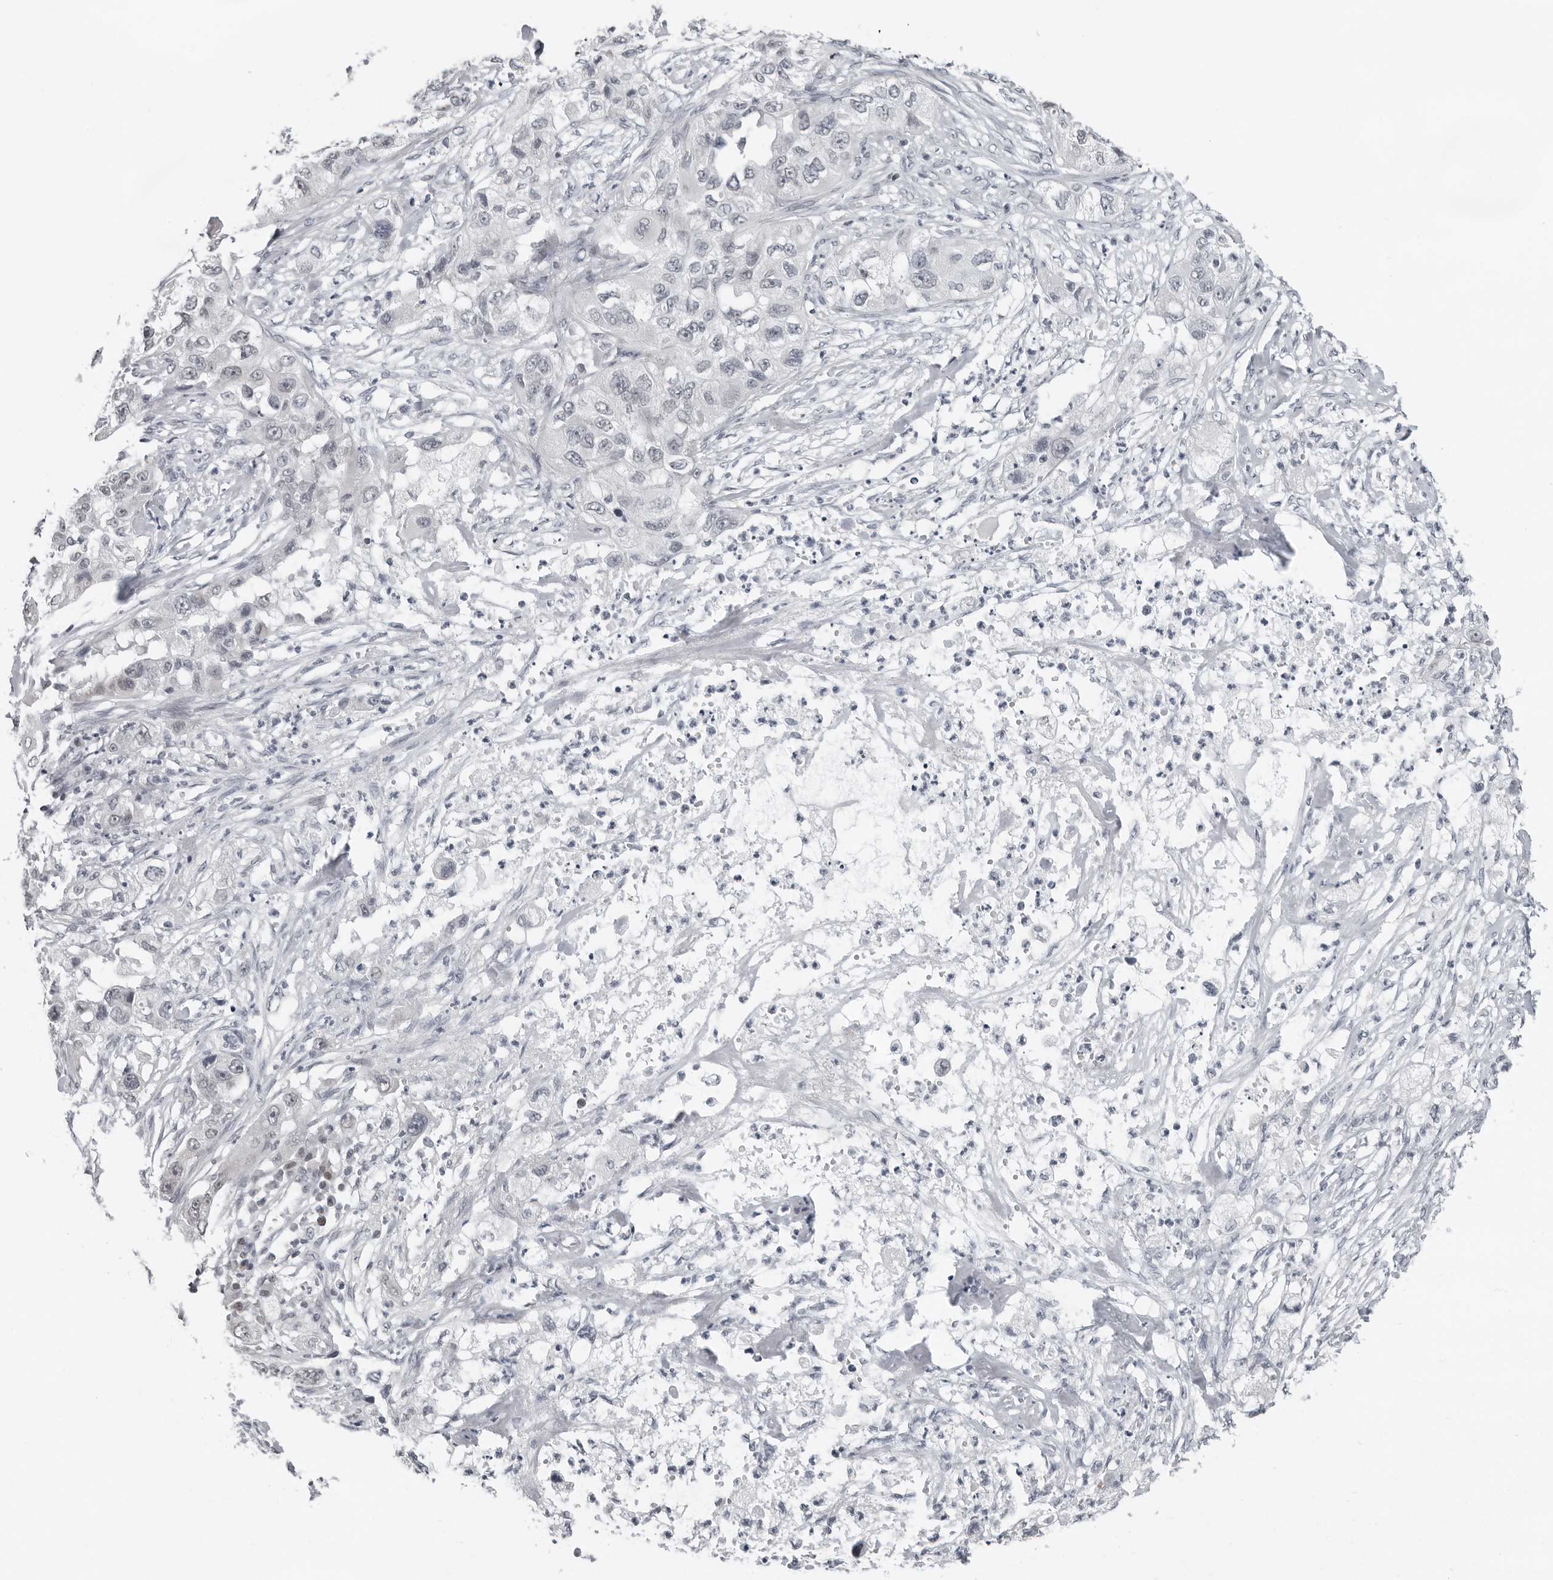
{"staining": {"intensity": "negative", "quantity": "none", "location": "none"}, "tissue": "pancreatic cancer", "cell_type": "Tumor cells", "image_type": "cancer", "snomed": [{"axis": "morphology", "description": "Adenocarcinoma, NOS"}, {"axis": "topography", "description": "Pancreas"}], "caption": "Micrograph shows no significant protein staining in tumor cells of pancreatic cancer (adenocarcinoma). (DAB (3,3'-diaminobenzidine) immunohistochemistry visualized using brightfield microscopy, high magnification).", "gene": "PPP1R42", "patient": {"sex": "female", "age": 78}}